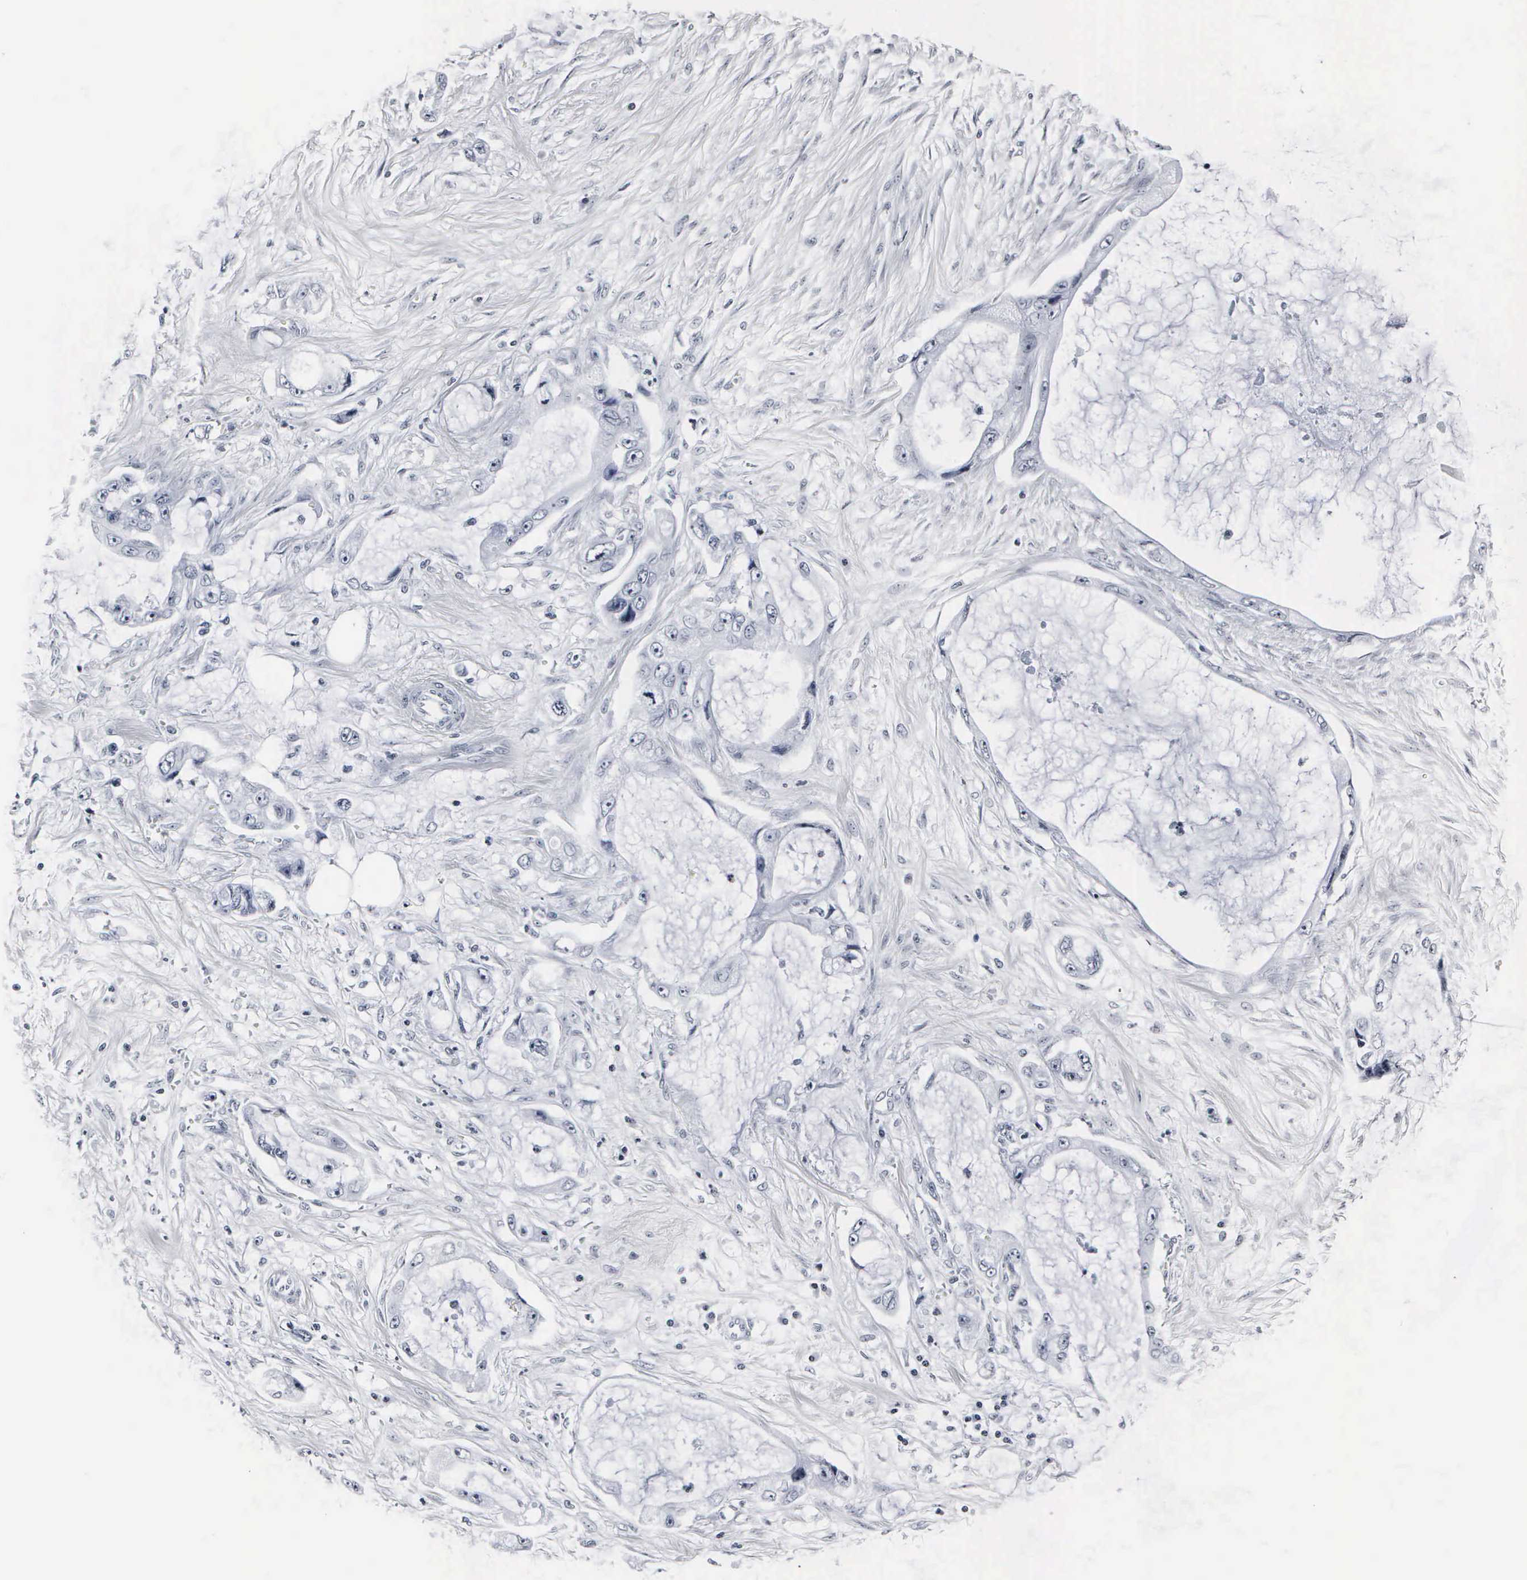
{"staining": {"intensity": "negative", "quantity": "none", "location": "none"}, "tissue": "pancreatic cancer", "cell_type": "Tumor cells", "image_type": "cancer", "snomed": [{"axis": "morphology", "description": "Adenocarcinoma, NOS"}, {"axis": "topography", "description": "Pancreas"}, {"axis": "topography", "description": "Stomach, upper"}], "caption": "IHC of adenocarcinoma (pancreatic) shows no positivity in tumor cells.", "gene": "DGCR2", "patient": {"sex": "male", "age": 77}}